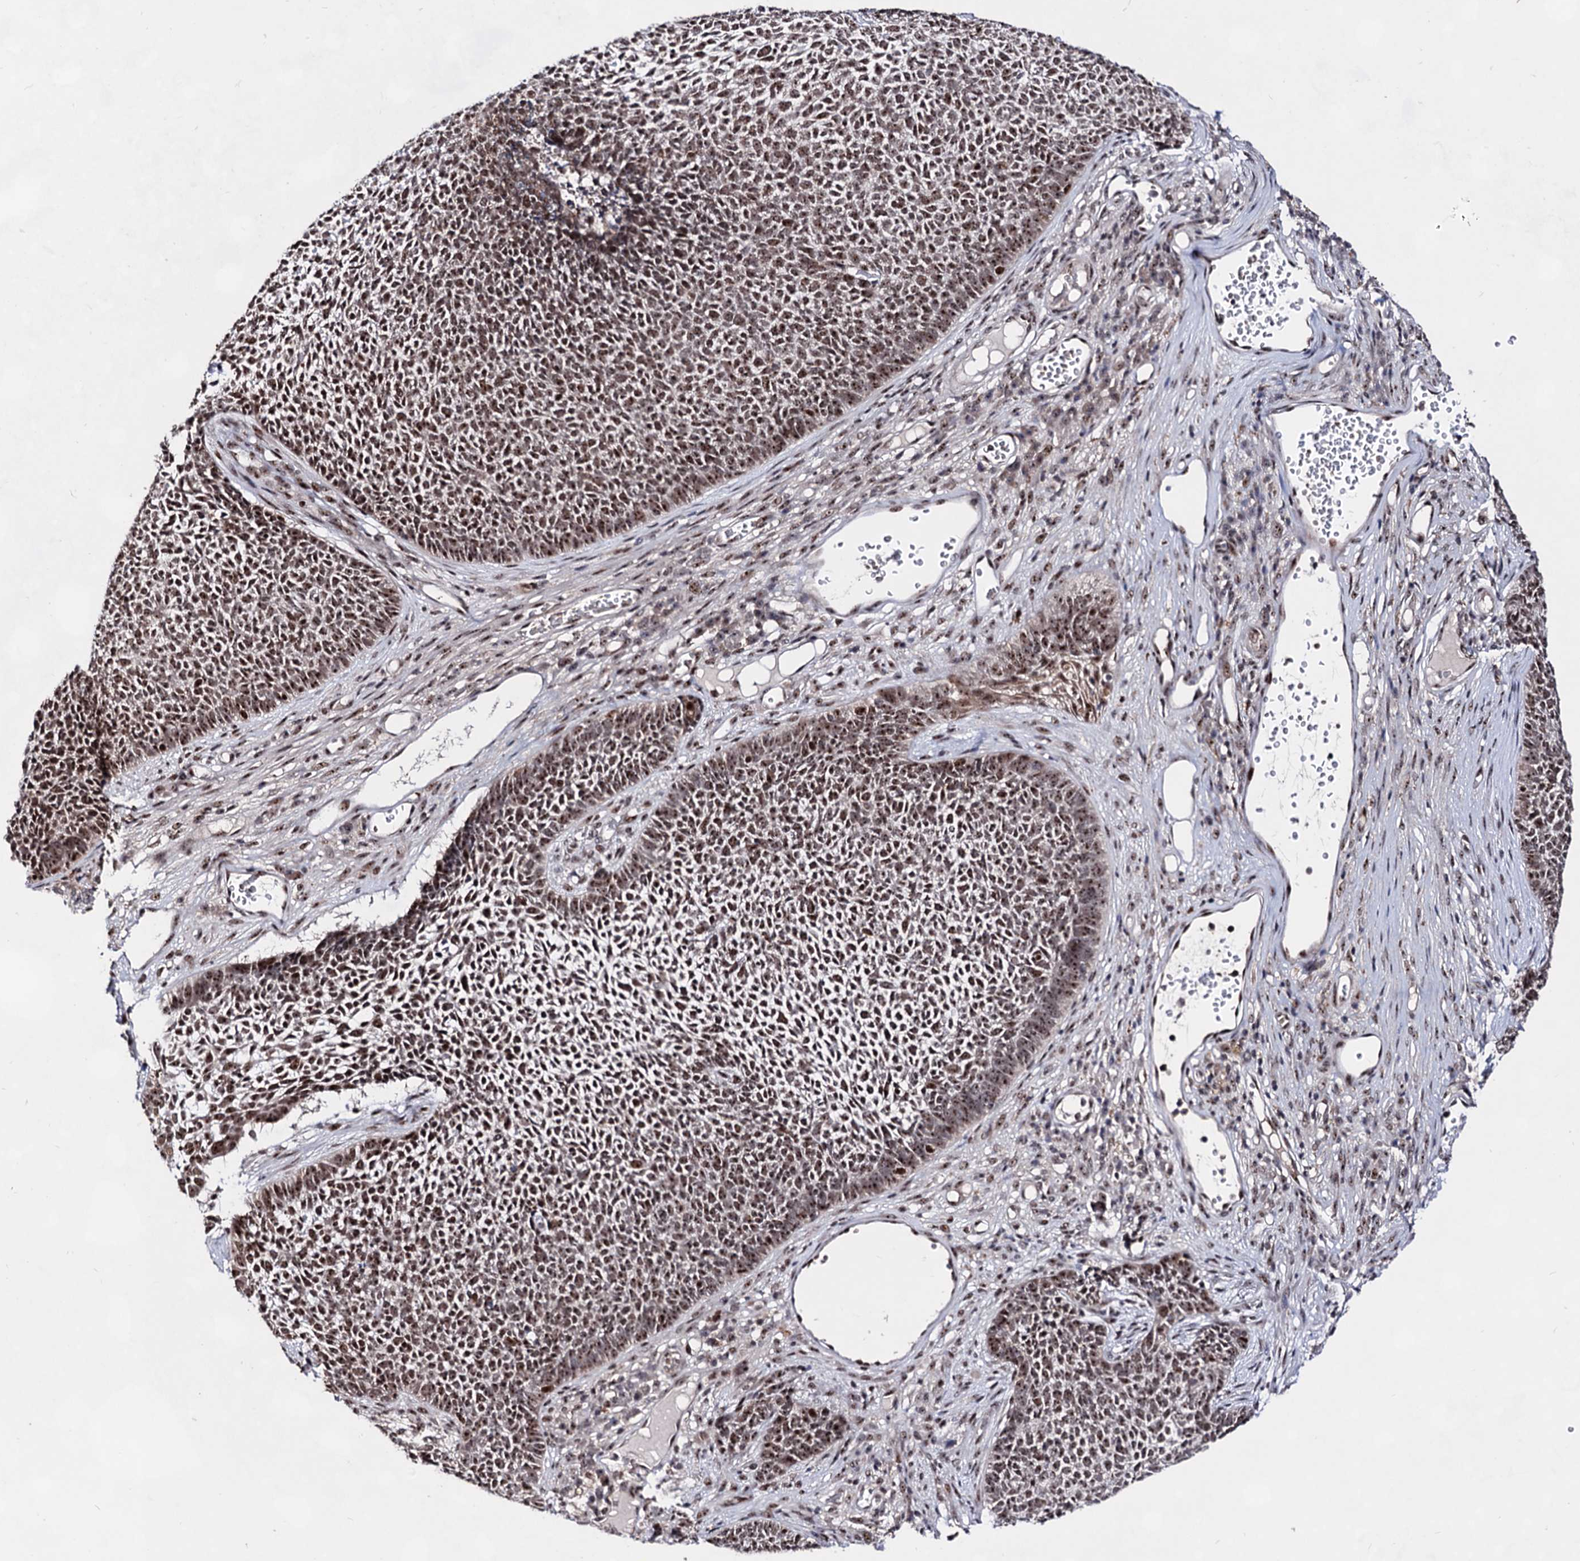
{"staining": {"intensity": "moderate", "quantity": ">75%", "location": "nuclear"}, "tissue": "skin cancer", "cell_type": "Tumor cells", "image_type": "cancer", "snomed": [{"axis": "morphology", "description": "Basal cell carcinoma"}, {"axis": "topography", "description": "Skin"}], "caption": "Skin basal cell carcinoma was stained to show a protein in brown. There is medium levels of moderate nuclear staining in approximately >75% of tumor cells.", "gene": "EXOSC10", "patient": {"sex": "female", "age": 84}}